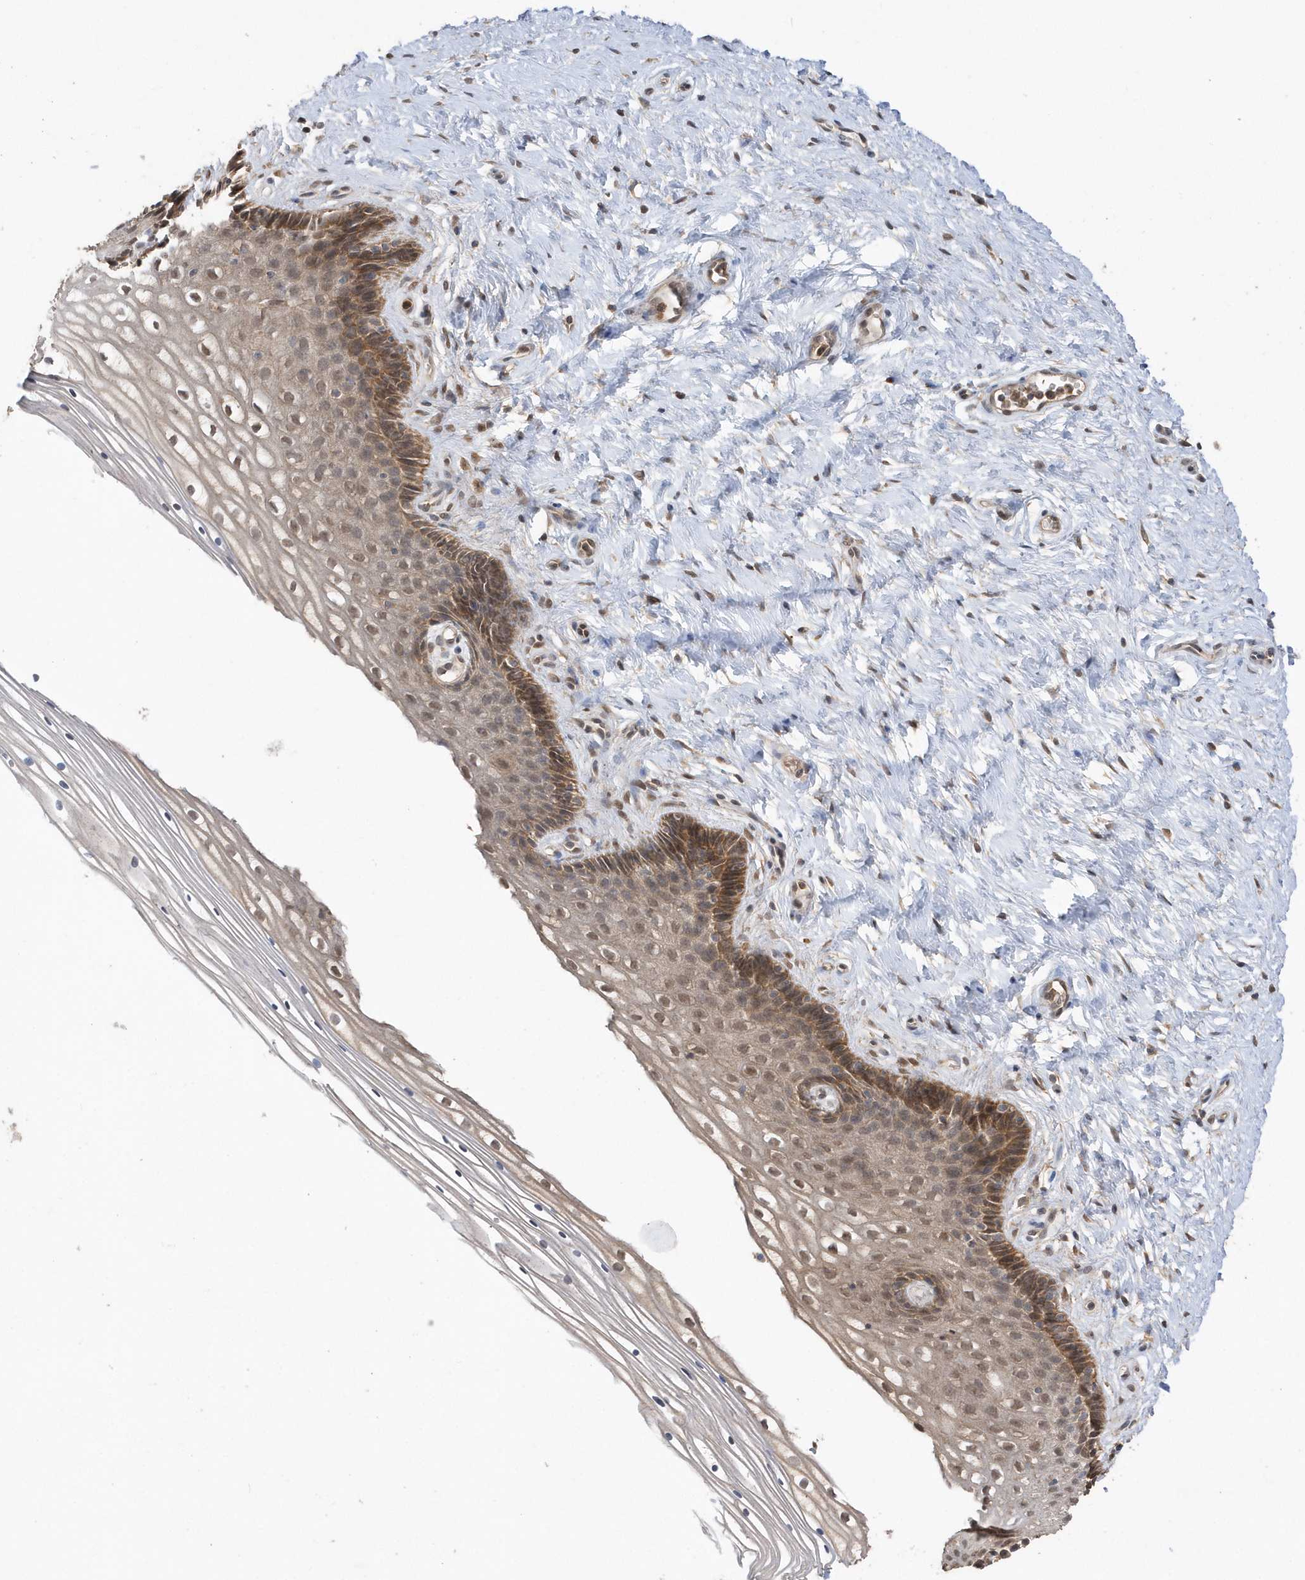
{"staining": {"intensity": "weak", "quantity": "25%-75%", "location": "cytoplasmic/membranous"}, "tissue": "cervix", "cell_type": "Glandular cells", "image_type": "normal", "snomed": [{"axis": "morphology", "description": "Normal tissue, NOS"}, {"axis": "topography", "description": "Cervix"}], "caption": "Glandular cells reveal low levels of weak cytoplasmic/membranous staining in approximately 25%-75% of cells in benign human cervix.", "gene": "RPEL1", "patient": {"sex": "female", "age": 33}}